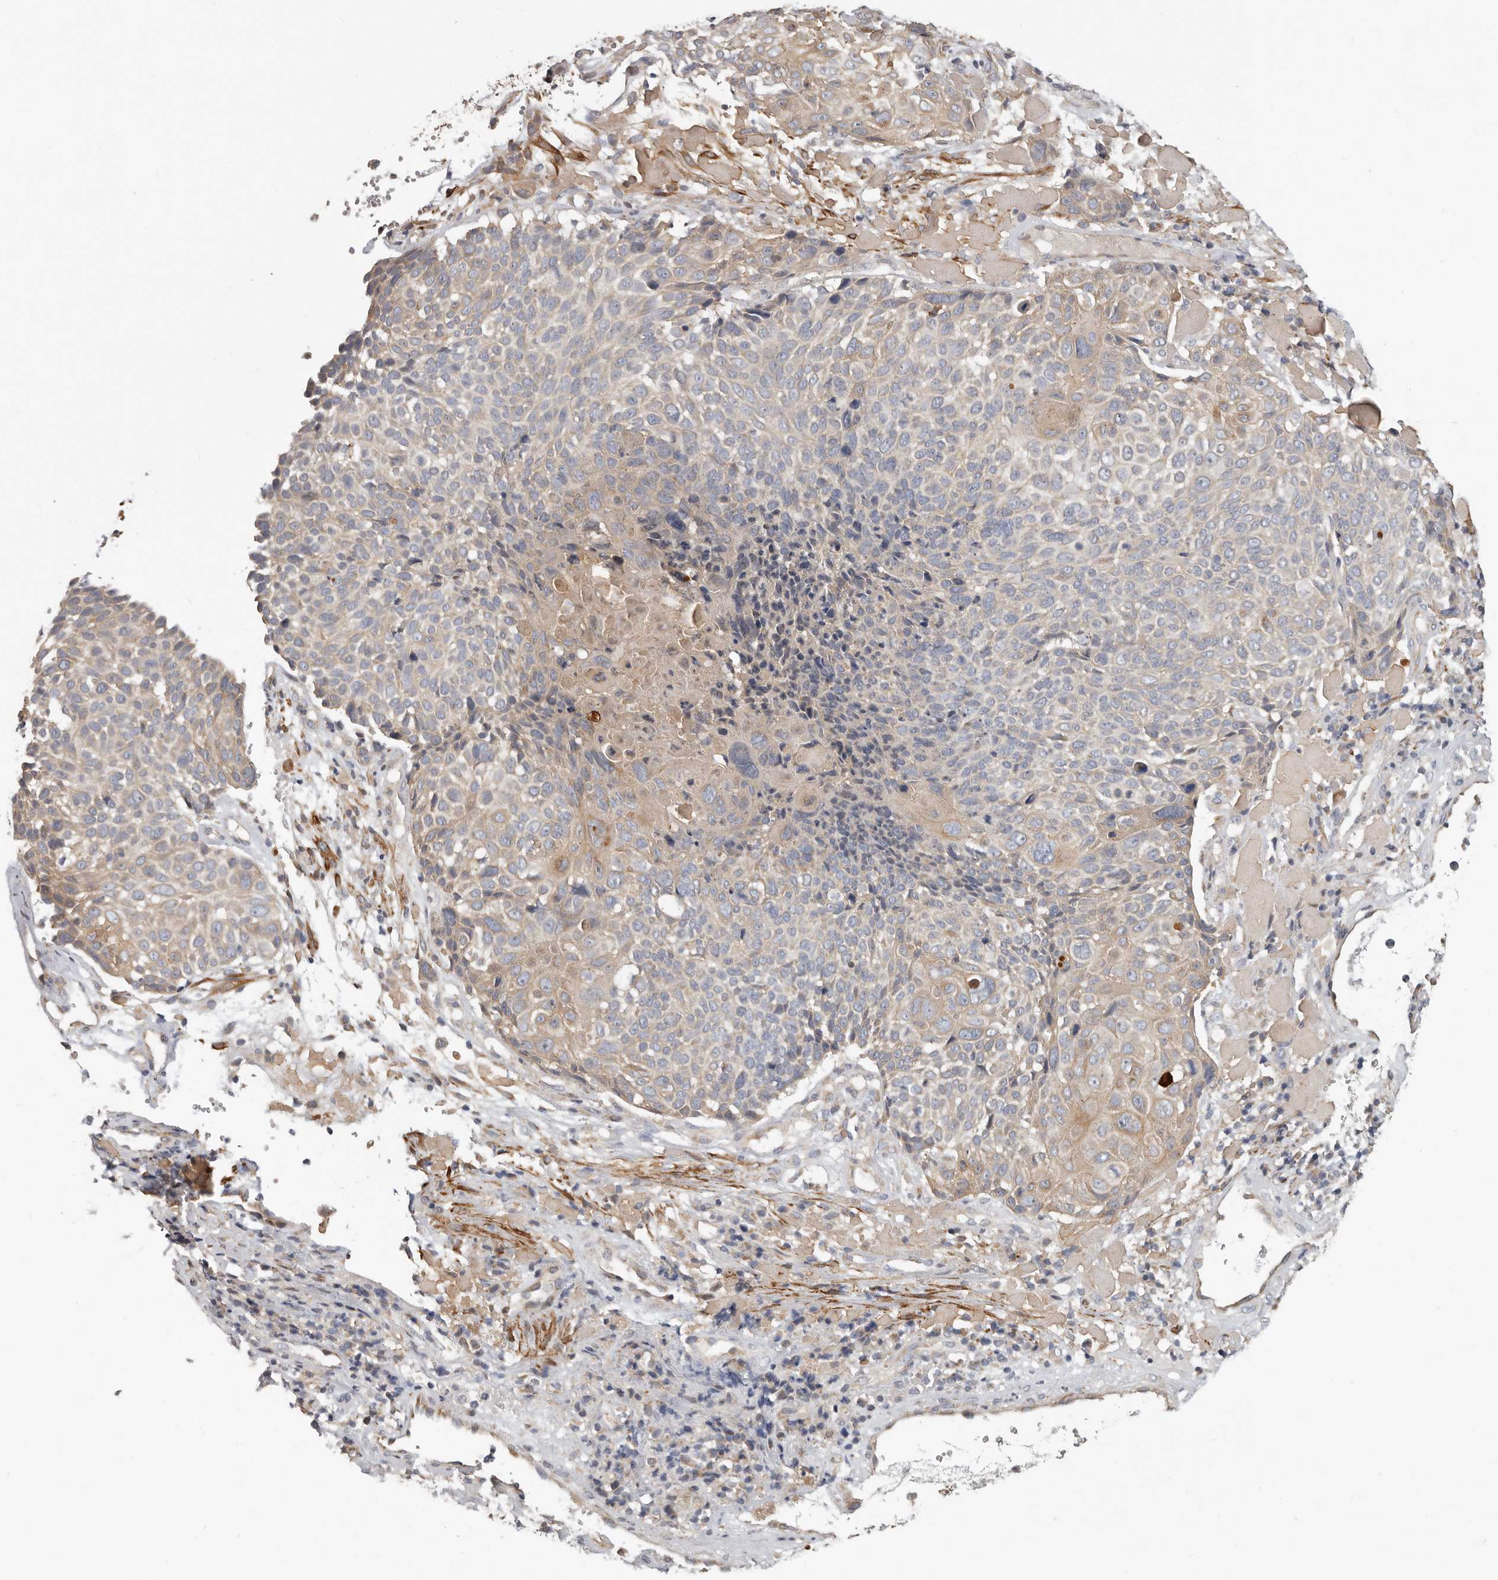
{"staining": {"intensity": "weak", "quantity": "<25%", "location": "cytoplasmic/membranous"}, "tissue": "cervical cancer", "cell_type": "Tumor cells", "image_type": "cancer", "snomed": [{"axis": "morphology", "description": "Squamous cell carcinoma, NOS"}, {"axis": "topography", "description": "Cervix"}], "caption": "This is an immunohistochemistry image of cervical squamous cell carcinoma. There is no expression in tumor cells.", "gene": "UNK", "patient": {"sex": "female", "age": 74}}